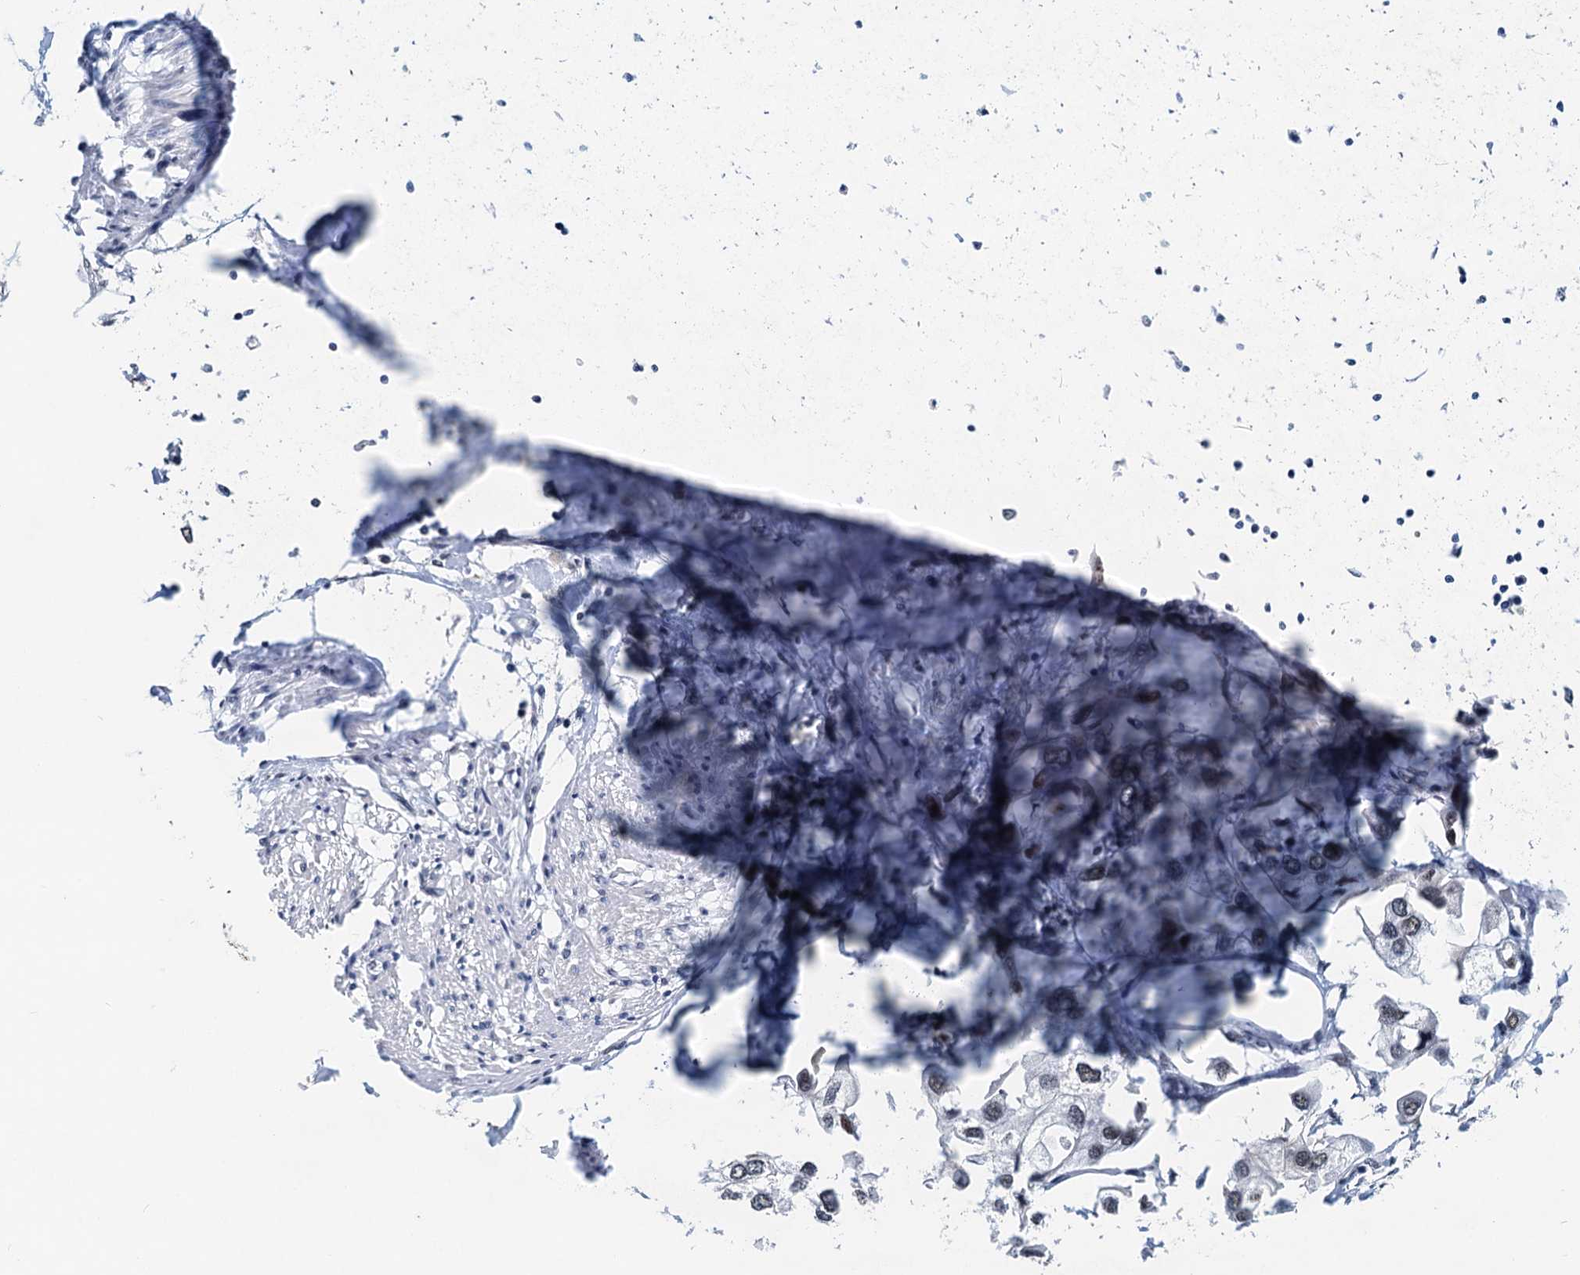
{"staining": {"intensity": "moderate", "quantity": ">75%", "location": "nuclear"}, "tissue": "urothelial cancer", "cell_type": "Tumor cells", "image_type": "cancer", "snomed": [{"axis": "morphology", "description": "Urothelial carcinoma, High grade"}, {"axis": "topography", "description": "Urinary bladder"}], "caption": "Protein staining exhibits moderate nuclear positivity in about >75% of tumor cells in urothelial cancer.", "gene": "SNRPD1", "patient": {"sex": "male", "age": 64}}